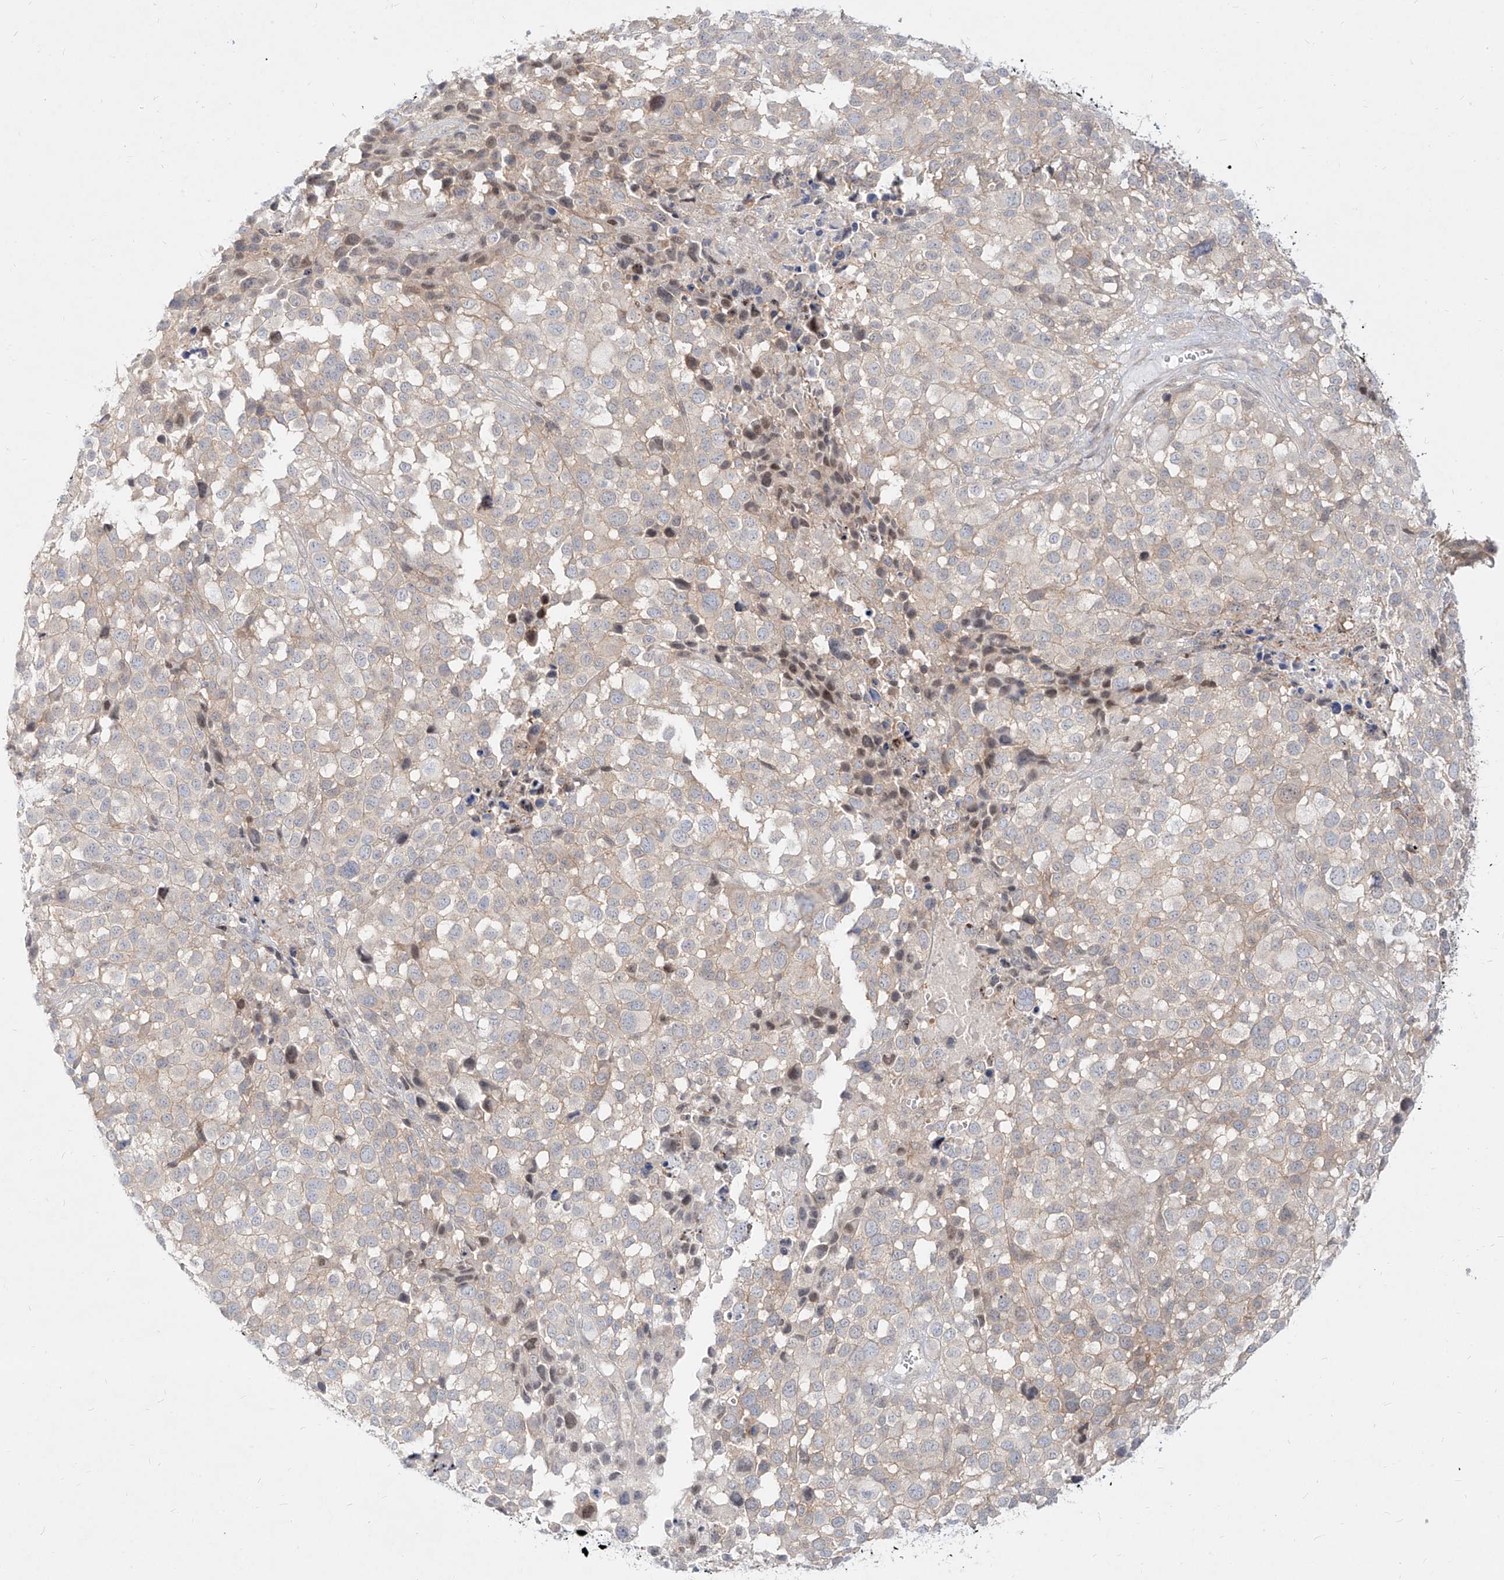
{"staining": {"intensity": "weak", "quantity": "<25%", "location": "cytoplasmic/membranous"}, "tissue": "melanoma", "cell_type": "Tumor cells", "image_type": "cancer", "snomed": [{"axis": "morphology", "description": "Malignant melanoma, NOS"}, {"axis": "topography", "description": "Skin of trunk"}], "caption": "Immunohistochemistry (IHC) histopathology image of melanoma stained for a protein (brown), which shows no staining in tumor cells.", "gene": "SLC2A12", "patient": {"sex": "male", "age": 71}}